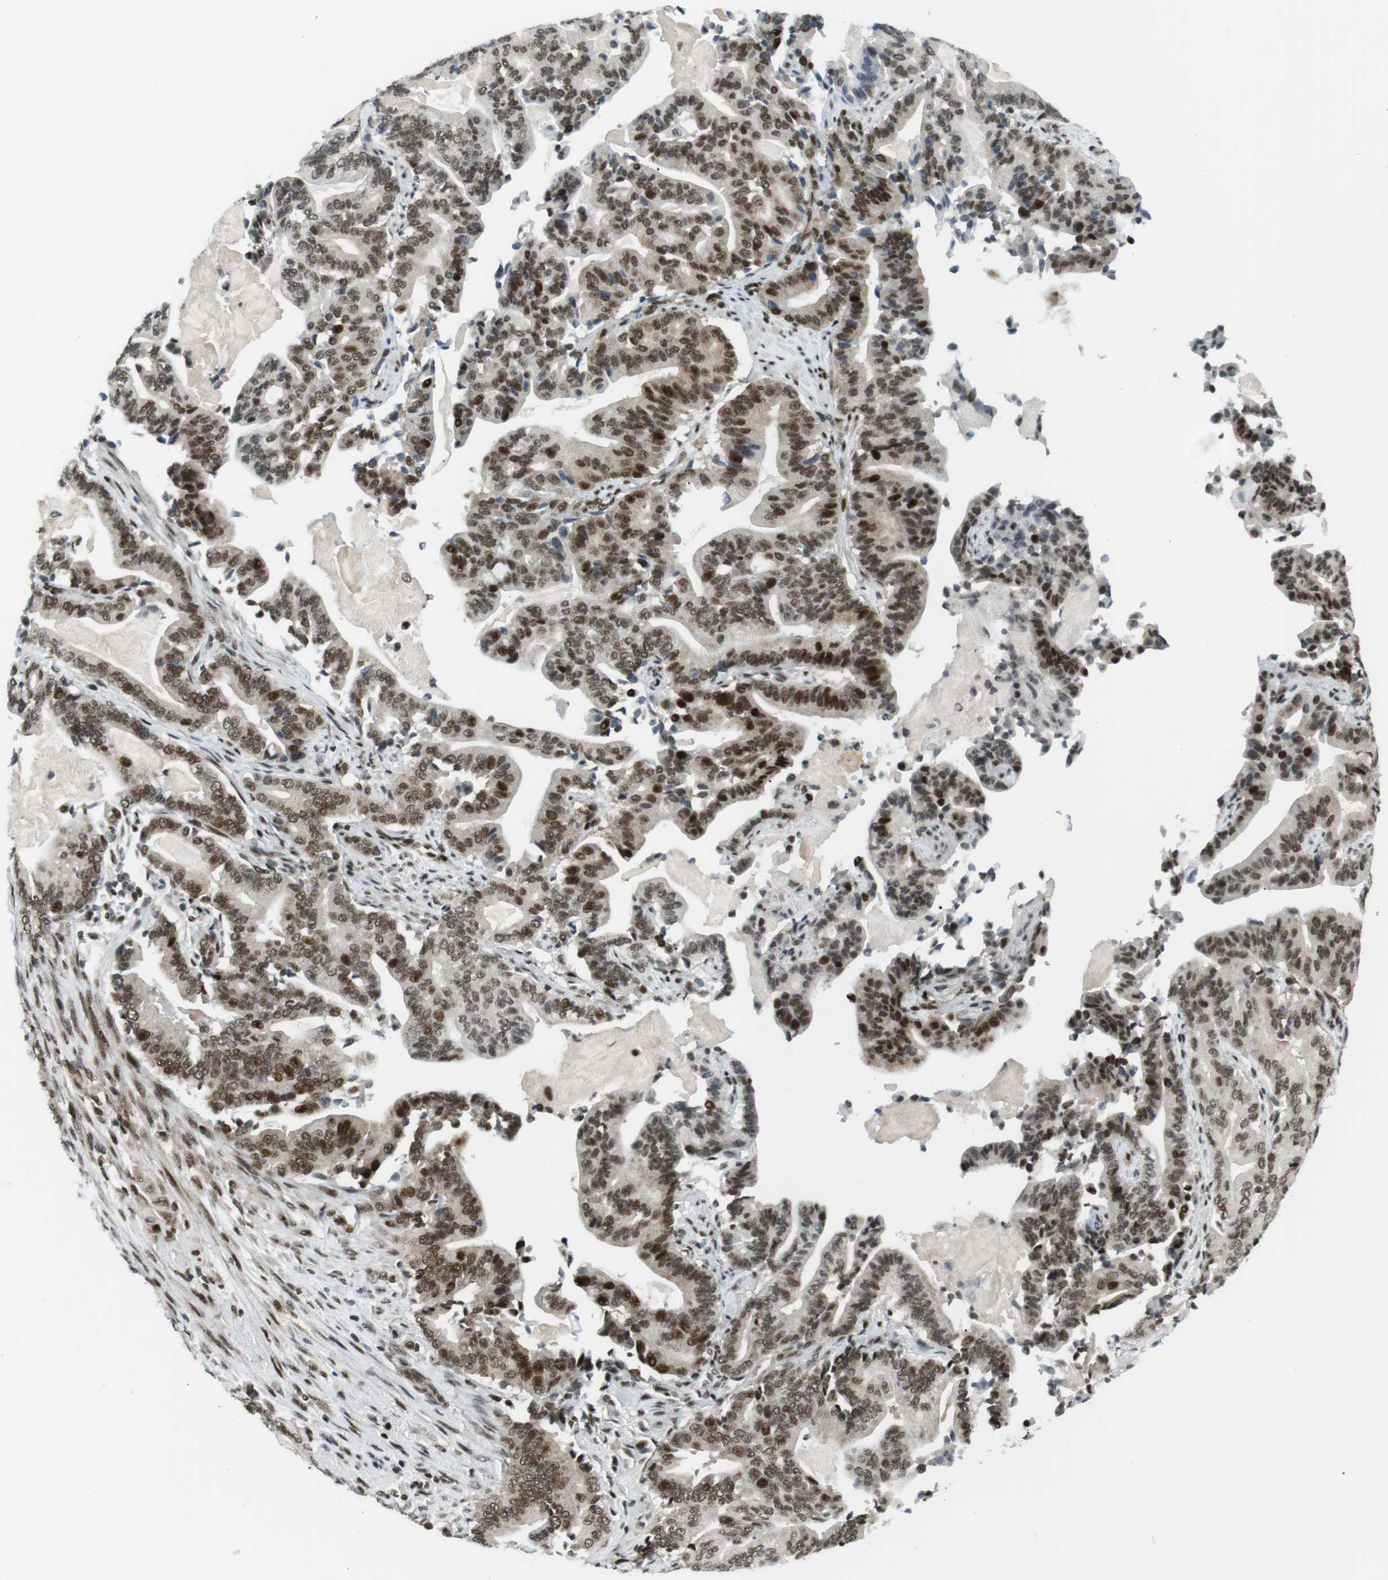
{"staining": {"intensity": "moderate", "quantity": ">75%", "location": "nuclear"}, "tissue": "pancreatic cancer", "cell_type": "Tumor cells", "image_type": "cancer", "snomed": [{"axis": "morphology", "description": "Normal tissue, NOS"}, {"axis": "morphology", "description": "Adenocarcinoma, NOS"}, {"axis": "topography", "description": "Pancreas"}], "caption": "Immunohistochemical staining of human adenocarcinoma (pancreatic) reveals moderate nuclear protein staining in about >75% of tumor cells.", "gene": "CDC27", "patient": {"sex": "male", "age": 63}}